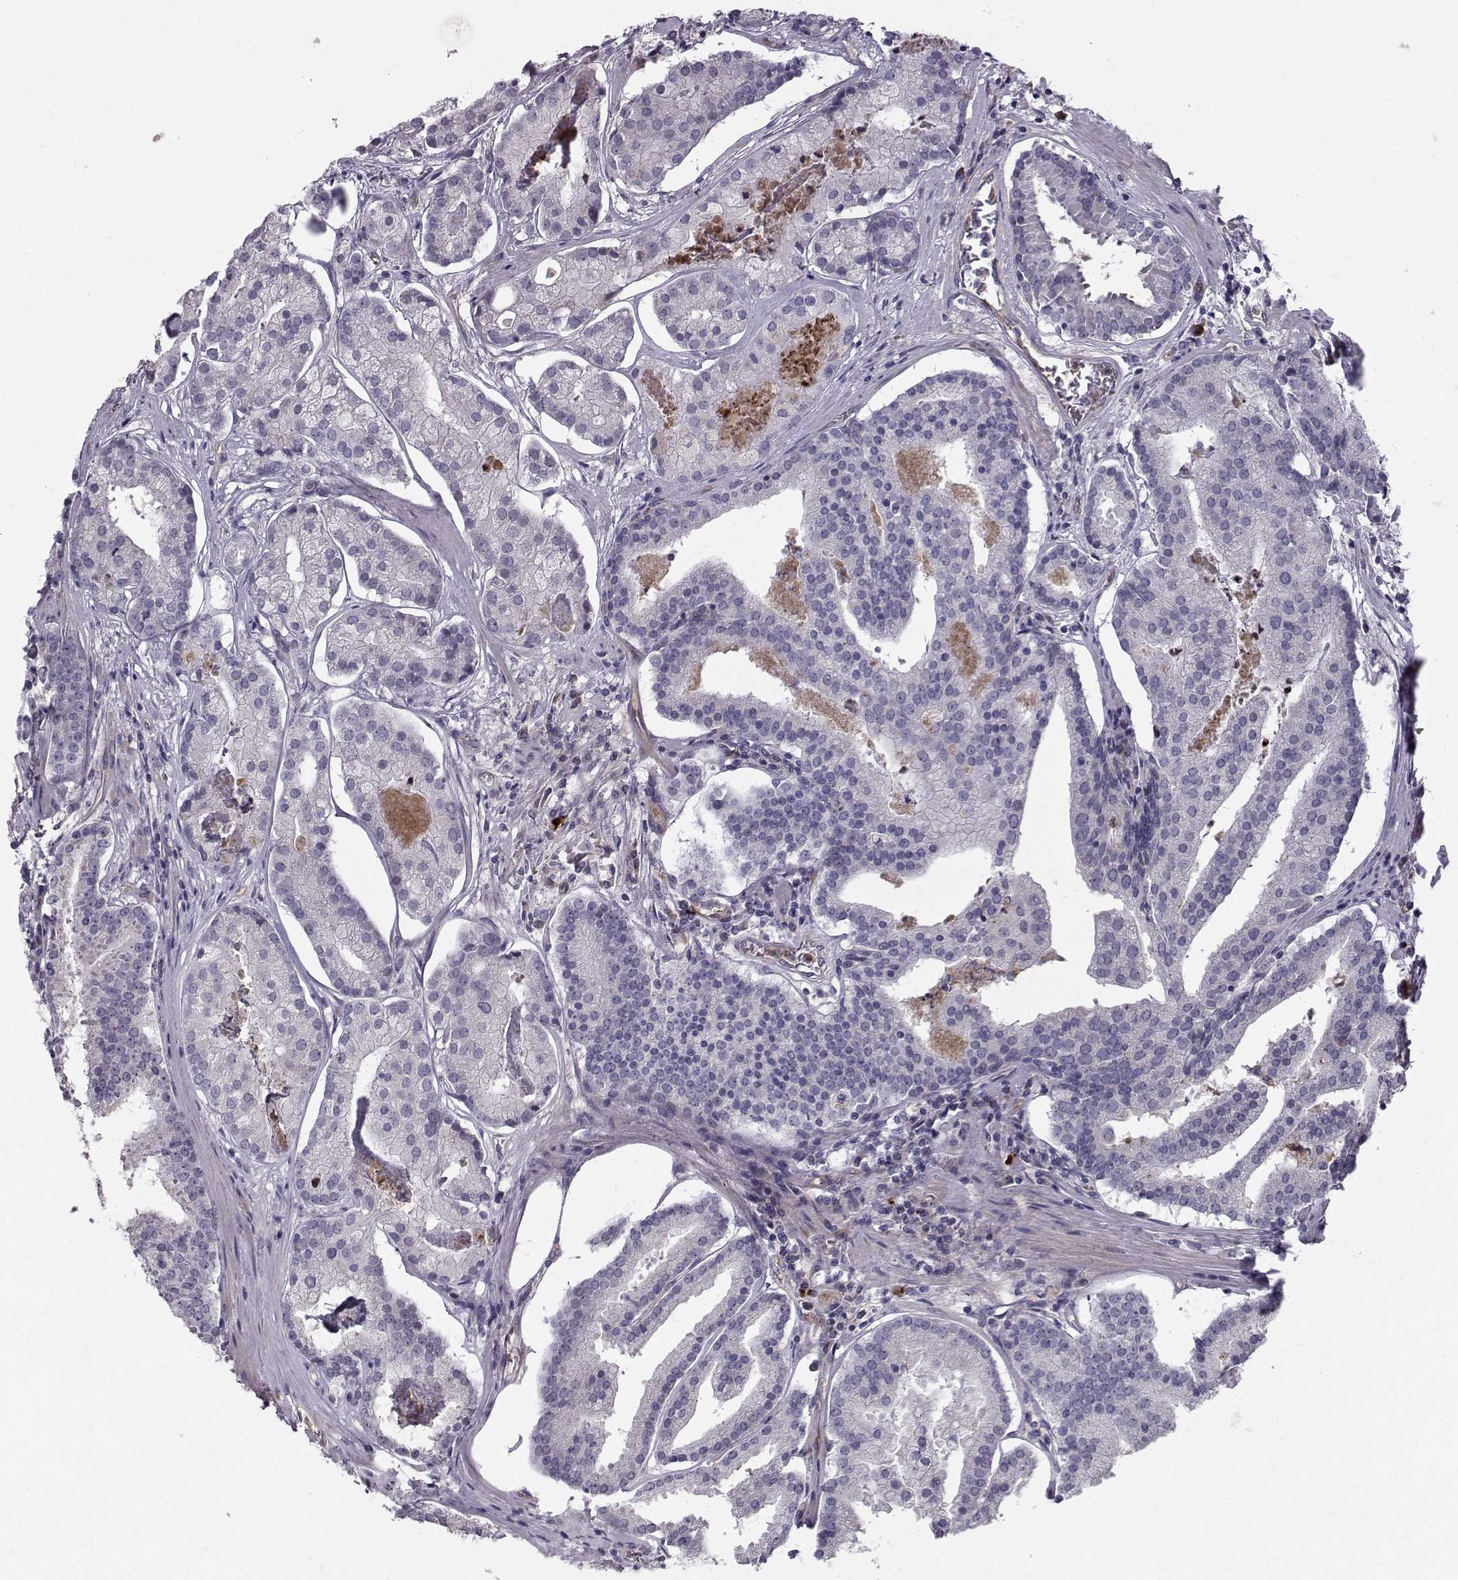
{"staining": {"intensity": "negative", "quantity": "none", "location": "none"}, "tissue": "prostate cancer", "cell_type": "Tumor cells", "image_type": "cancer", "snomed": [{"axis": "morphology", "description": "Adenocarcinoma, NOS"}, {"axis": "topography", "description": "Prostate and seminal vesicle, NOS"}, {"axis": "topography", "description": "Prostate"}], "caption": "This is a micrograph of immunohistochemistry (IHC) staining of prostate cancer (adenocarcinoma), which shows no positivity in tumor cells.", "gene": "OPRD1", "patient": {"sex": "male", "age": 44}}